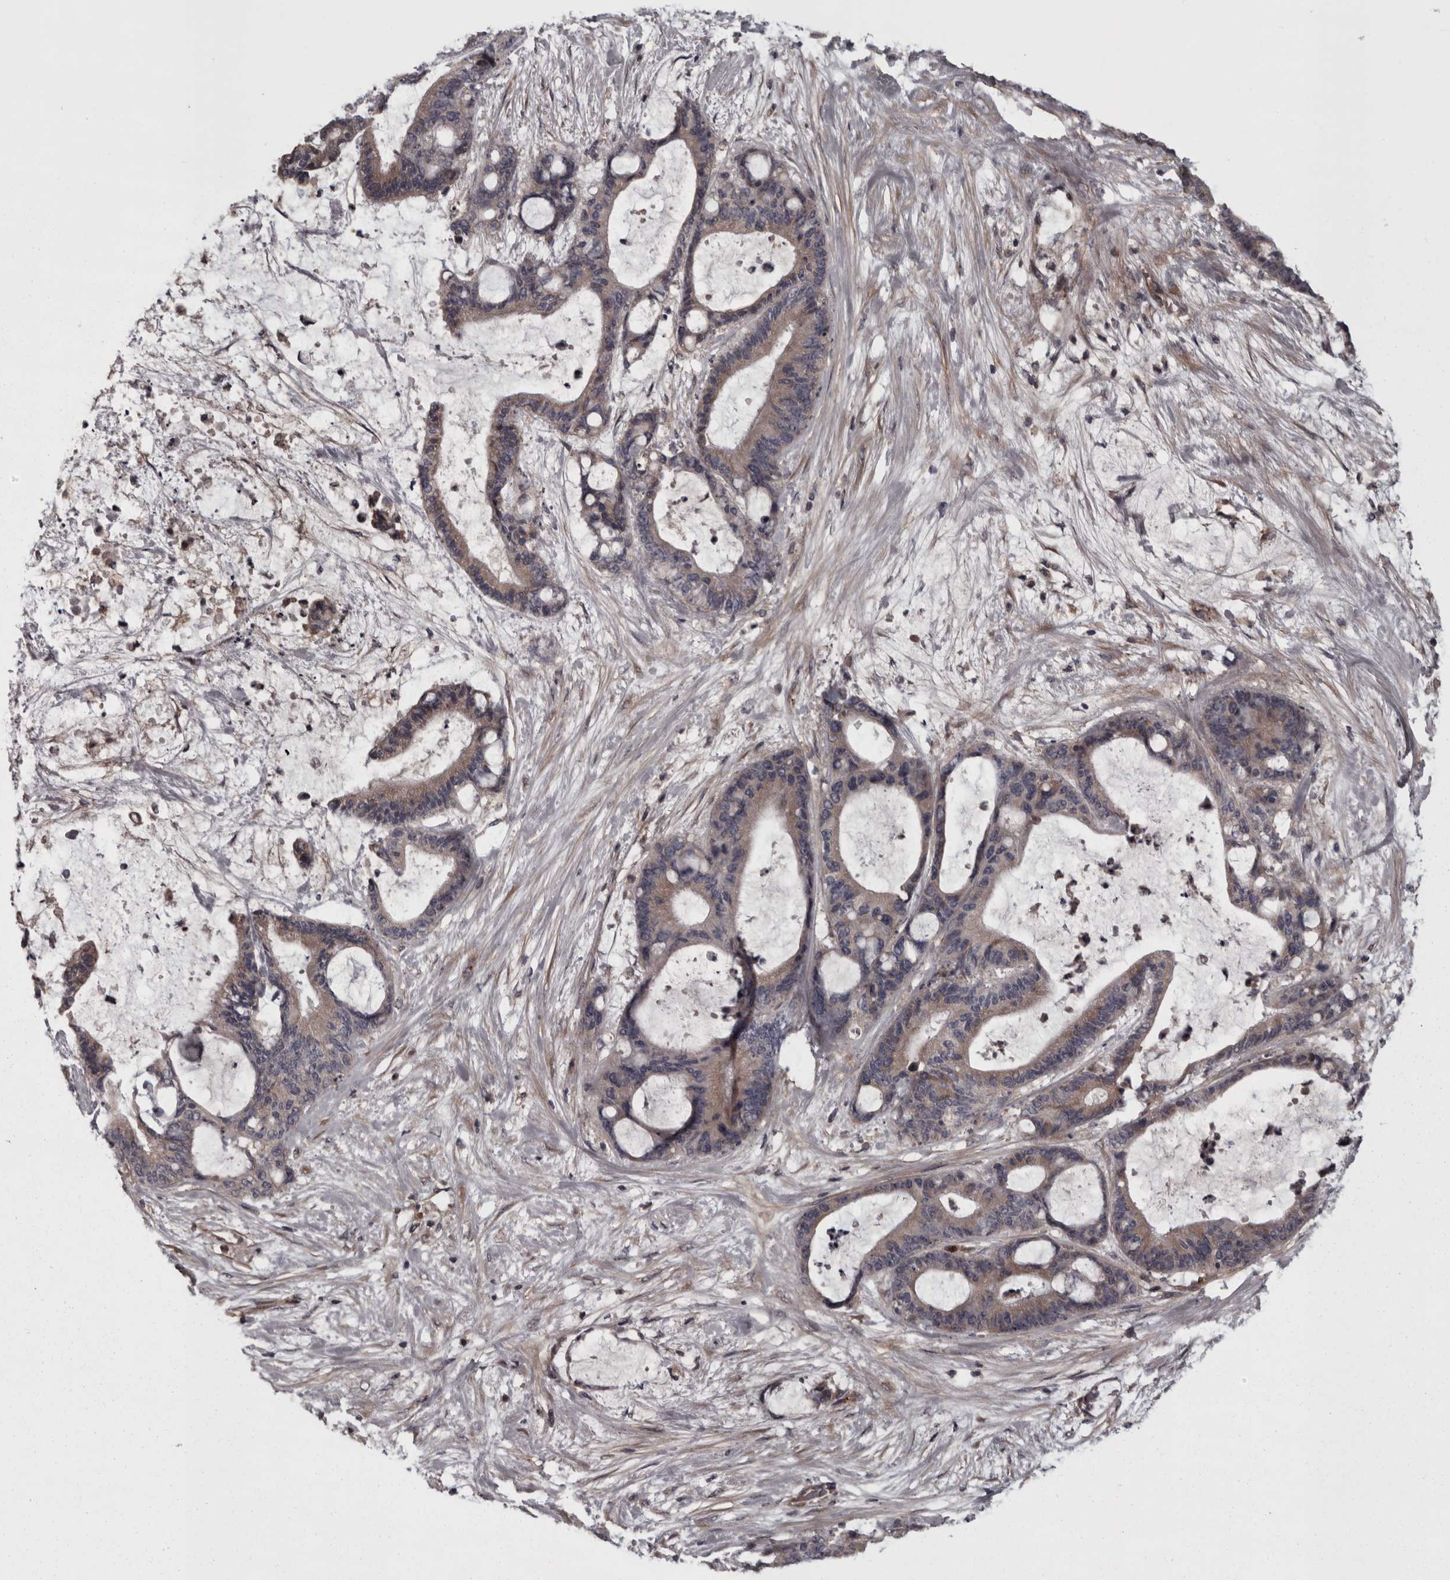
{"staining": {"intensity": "weak", "quantity": ">75%", "location": "cytoplasmic/membranous"}, "tissue": "liver cancer", "cell_type": "Tumor cells", "image_type": "cancer", "snomed": [{"axis": "morphology", "description": "Cholangiocarcinoma"}, {"axis": "topography", "description": "Liver"}], "caption": "Human liver cholangiocarcinoma stained with a brown dye demonstrates weak cytoplasmic/membranous positive positivity in about >75% of tumor cells.", "gene": "RSU1", "patient": {"sex": "female", "age": 73}}